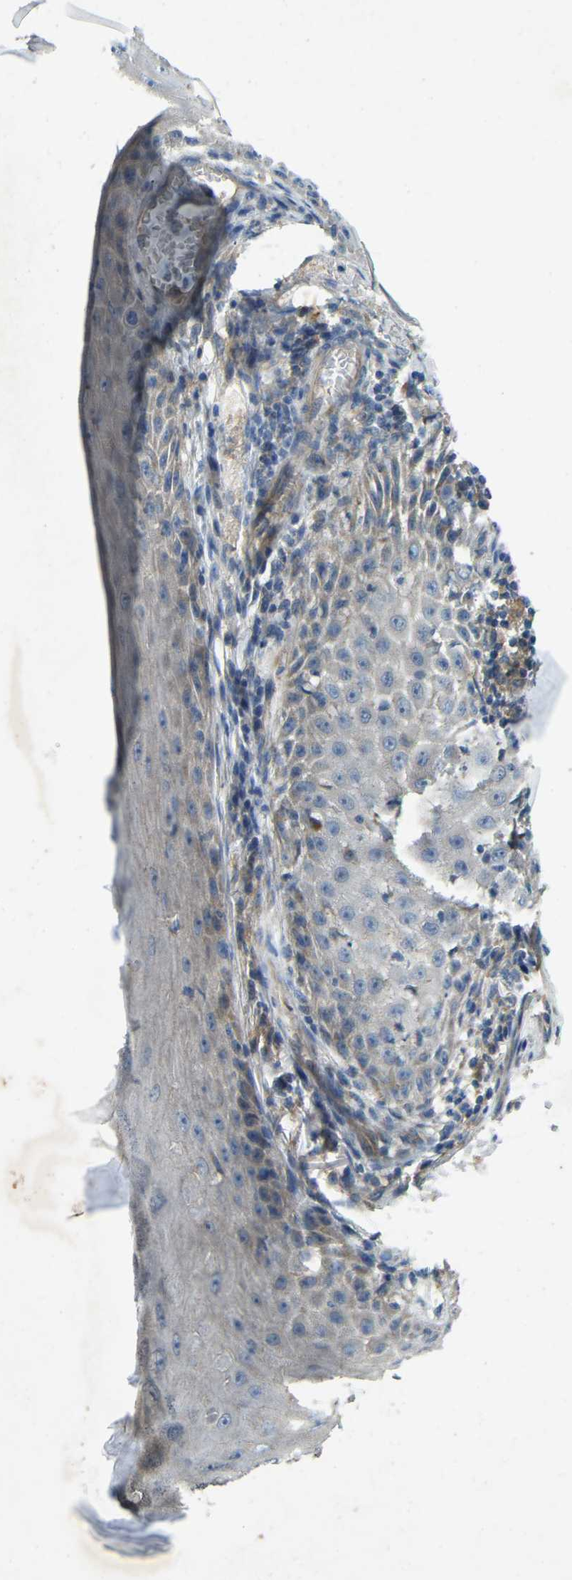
{"staining": {"intensity": "negative", "quantity": "none", "location": "none"}, "tissue": "skin cancer", "cell_type": "Tumor cells", "image_type": "cancer", "snomed": [{"axis": "morphology", "description": "Squamous cell carcinoma, NOS"}, {"axis": "topography", "description": "Skin"}], "caption": "Protein analysis of squamous cell carcinoma (skin) demonstrates no significant staining in tumor cells.", "gene": "ATP8B1", "patient": {"sex": "female", "age": 73}}